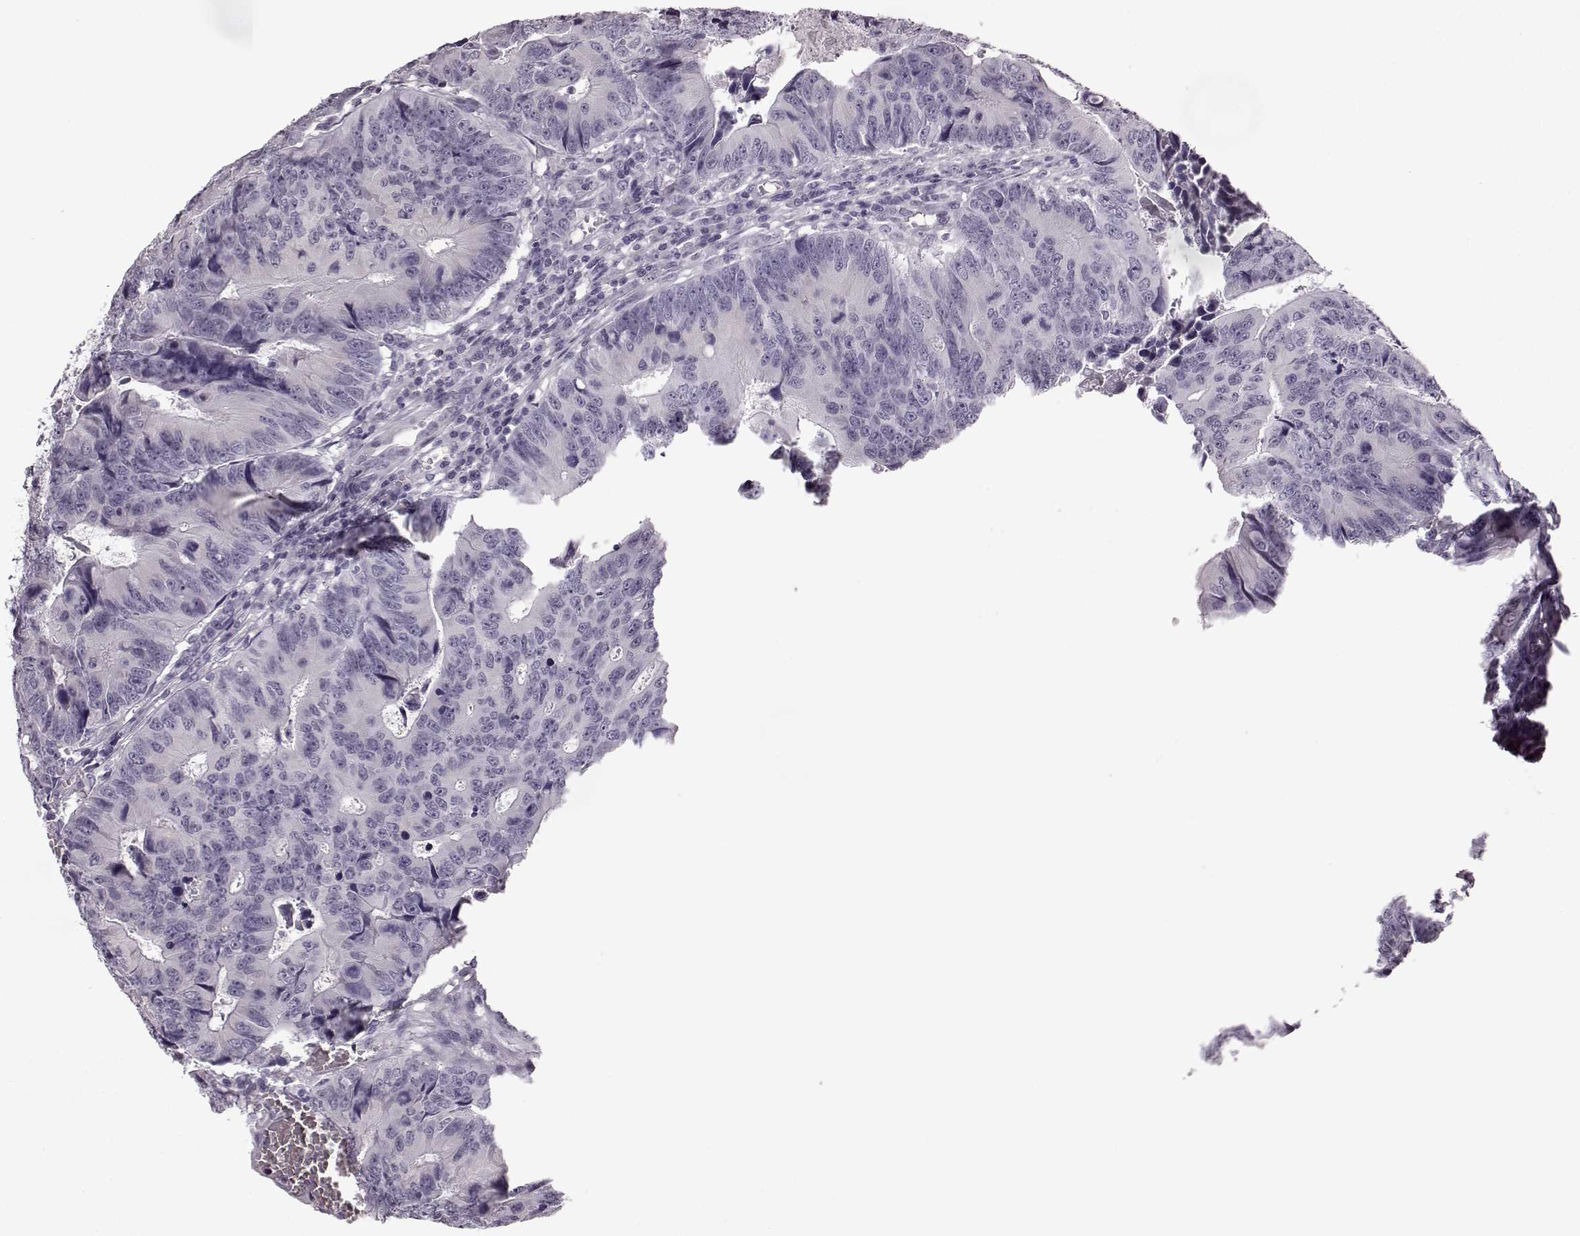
{"staining": {"intensity": "negative", "quantity": "none", "location": "none"}, "tissue": "colorectal cancer", "cell_type": "Tumor cells", "image_type": "cancer", "snomed": [{"axis": "morphology", "description": "Adenocarcinoma, NOS"}, {"axis": "topography", "description": "Colon"}], "caption": "IHC micrograph of neoplastic tissue: human adenocarcinoma (colorectal) stained with DAB shows no significant protein staining in tumor cells. (Stains: DAB immunohistochemistry with hematoxylin counter stain, Microscopy: brightfield microscopy at high magnification).", "gene": "SEMG2", "patient": {"sex": "female", "age": 87}}